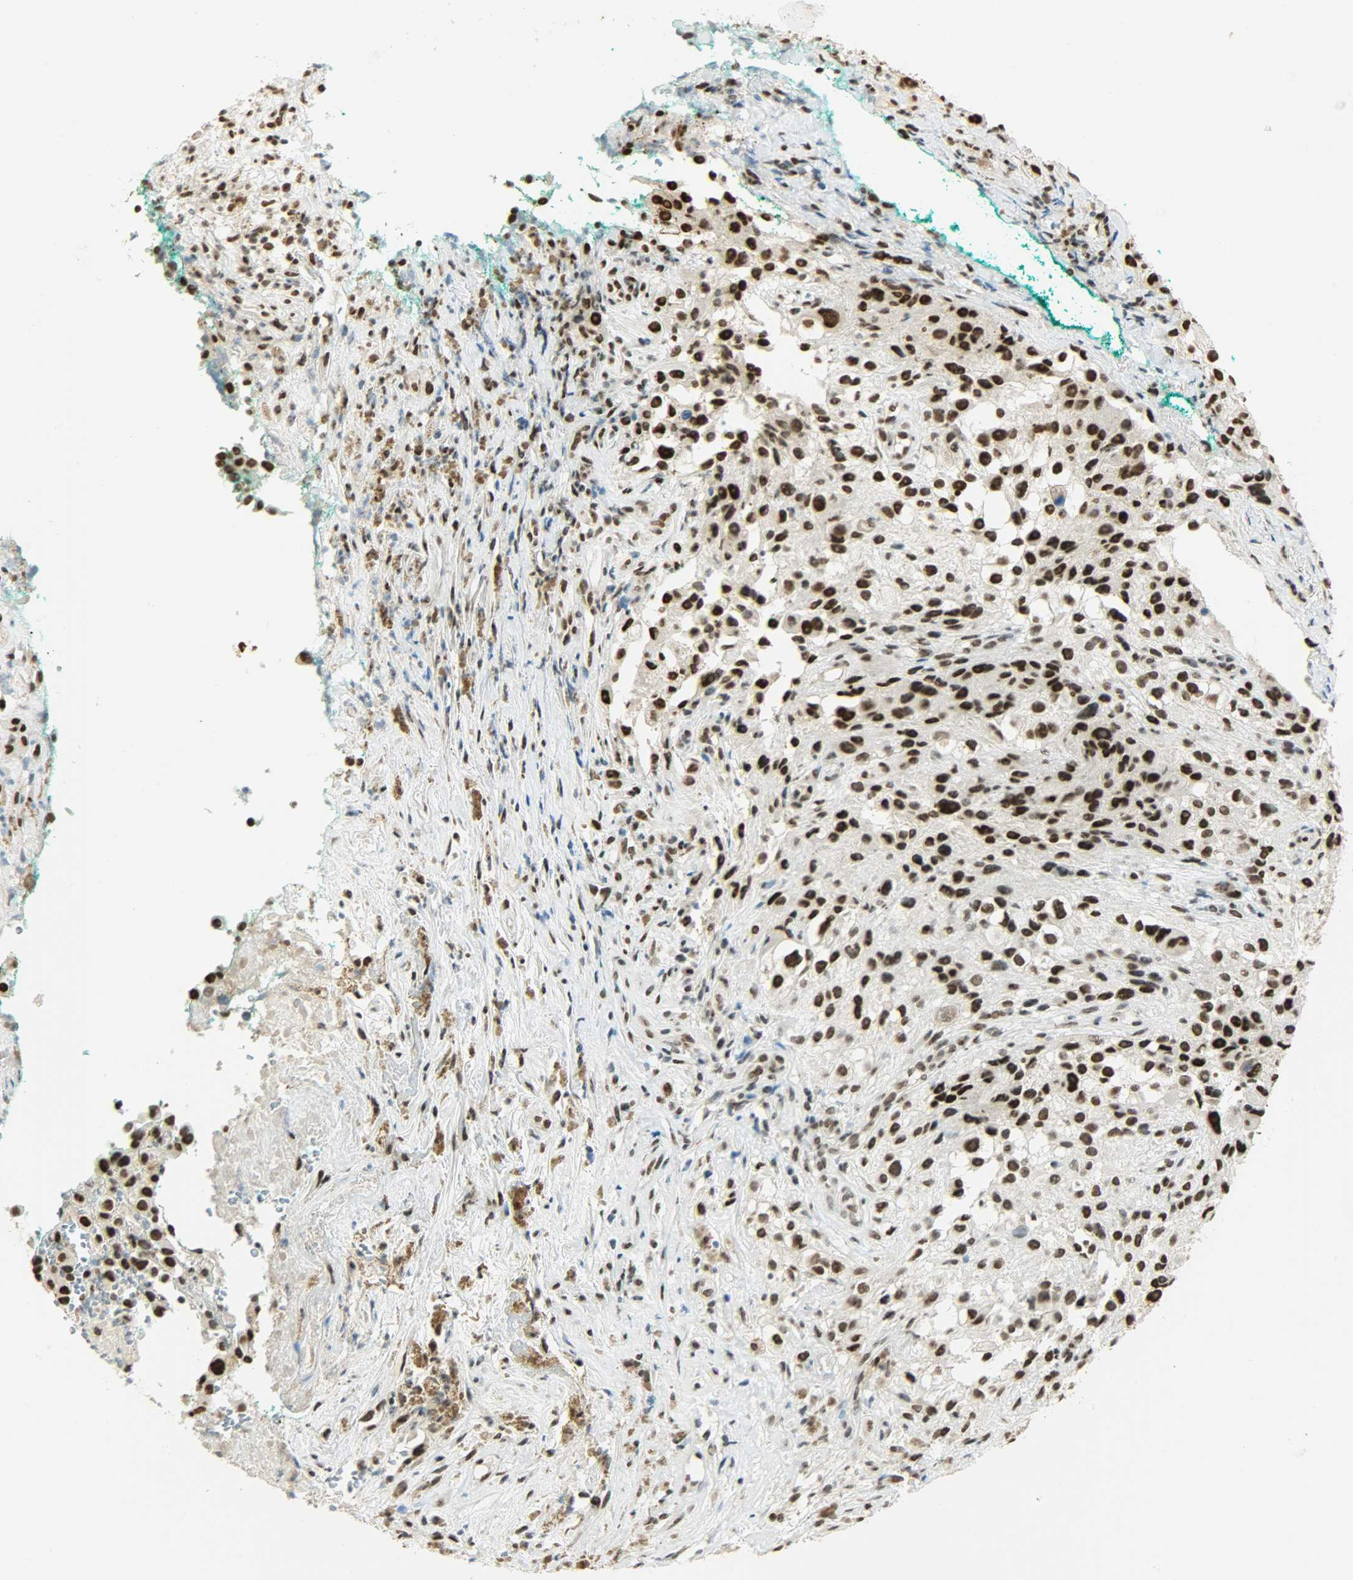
{"staining": {"intensity": "strong", "quantity": ">75%", "location": "nuclear"}, "tissue": "melanoma", "cell_type": "Tumor cells", "image_type": "cancer", "snomed": [{"axis": "morphology", "description": "Necrosis, NOS"}, {"axis": "morphology", "description": "Malignant melanoma, NOS"}, {"axis": "topography", "description": "Skin"}], "caption": "Immunohistochemistry (IHC) (DAB (3,3'-diaminobenzidine)) staining of human malignant melanoma demonstrates strong nuclear protein positivity in about >75% of tumor cells.", "gene": "MYEF2", "patient": {"sex": "female", "age": 87}}